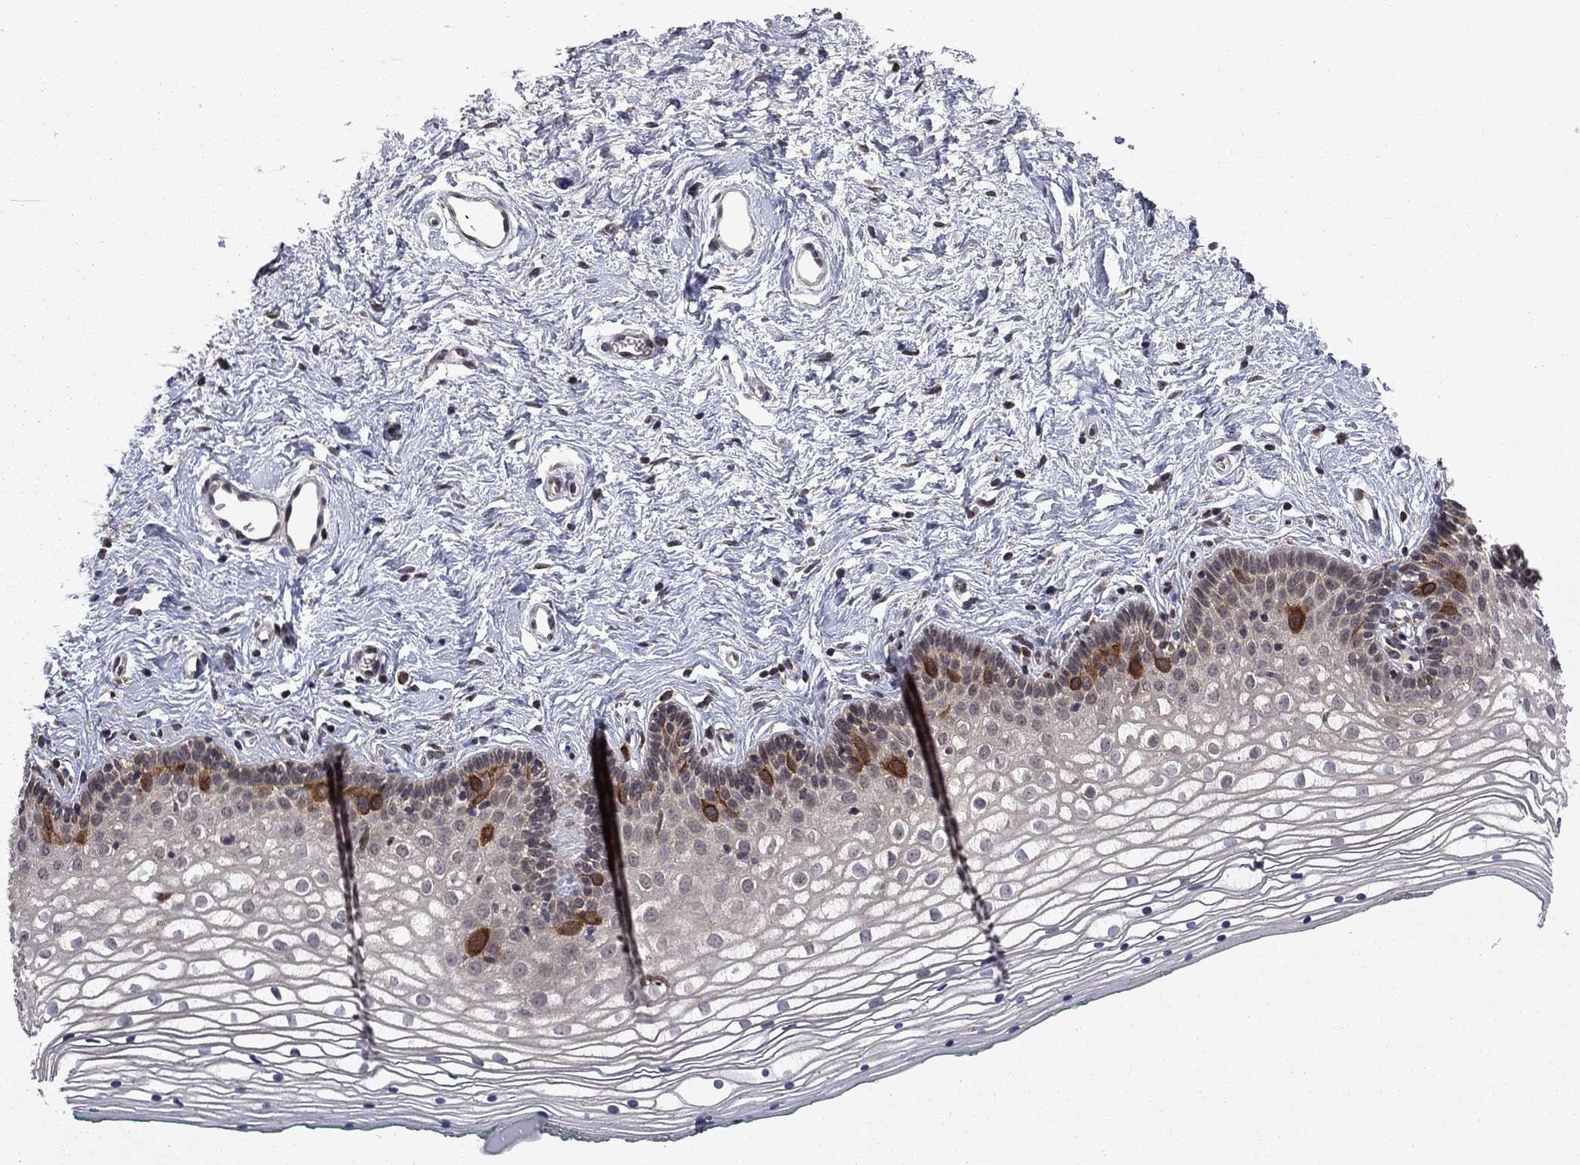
{"staining": {"intensity": "strong", "quantity": "<25%", "location": "cytoplasmic/membranous"}, "tissue": "vagina", "cell_type": "Squamous epithelial cells", "image_type": "normal", "snomed": [{"axis": "morphology", "description": "Normal tissue, NOS"}, {"axis": "topography", "description": "Vagina"}], "caption": "The histopathology image demonstrates immunohistochemical staining of normal vagina. There is strong cytoplasmic/membranous staining is present in approximately <25% of squamous epithelial cells. Nuclei are stained in blue.", "gene": "GPAA1", "patient": {"sex": "female", "age": 36}}